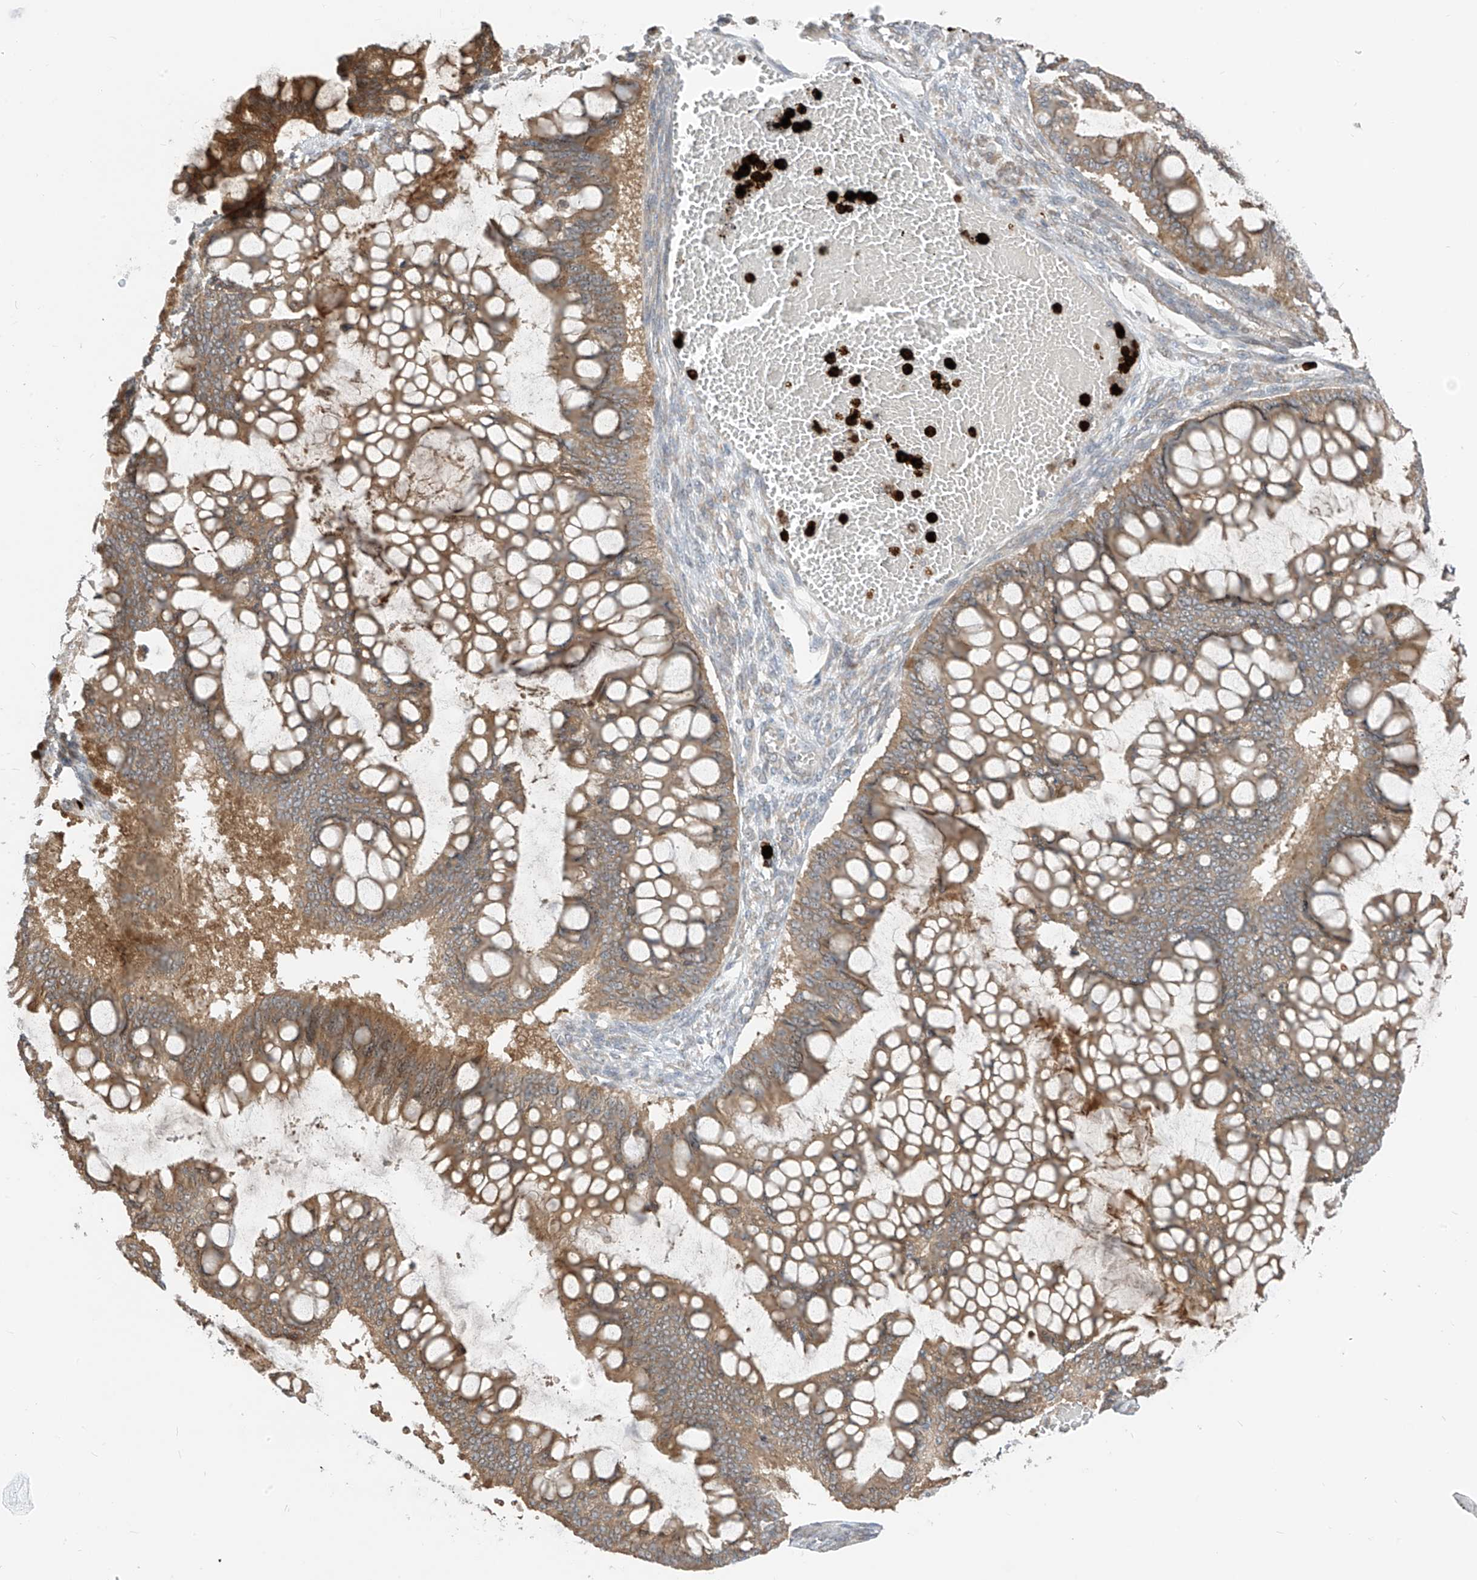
{"staining": {"intensity": "moderate", "quantity": ">75%", "location": "cytoplasmic/membranous"}, "tissue": "ovarian cancer", "cell_type": "Tumor cells", "image_type": "cancer", "snomed": [{"axis": "morphology", "description": "Cystadenocarcinoma, mucinous, NOS"}, {"axis": "topography", "description": "Ovary"}], "caption": "Immunohistochemistry (IHC) of ovarian cancer (mucinous cystadenocarcinoma) reveals medium levels of moderate cytoplasmic/membranous expression in approximately >75% of tumor cells.", "gene": "CNKSR1", "patient": {"sex": "female", "age": 73}}